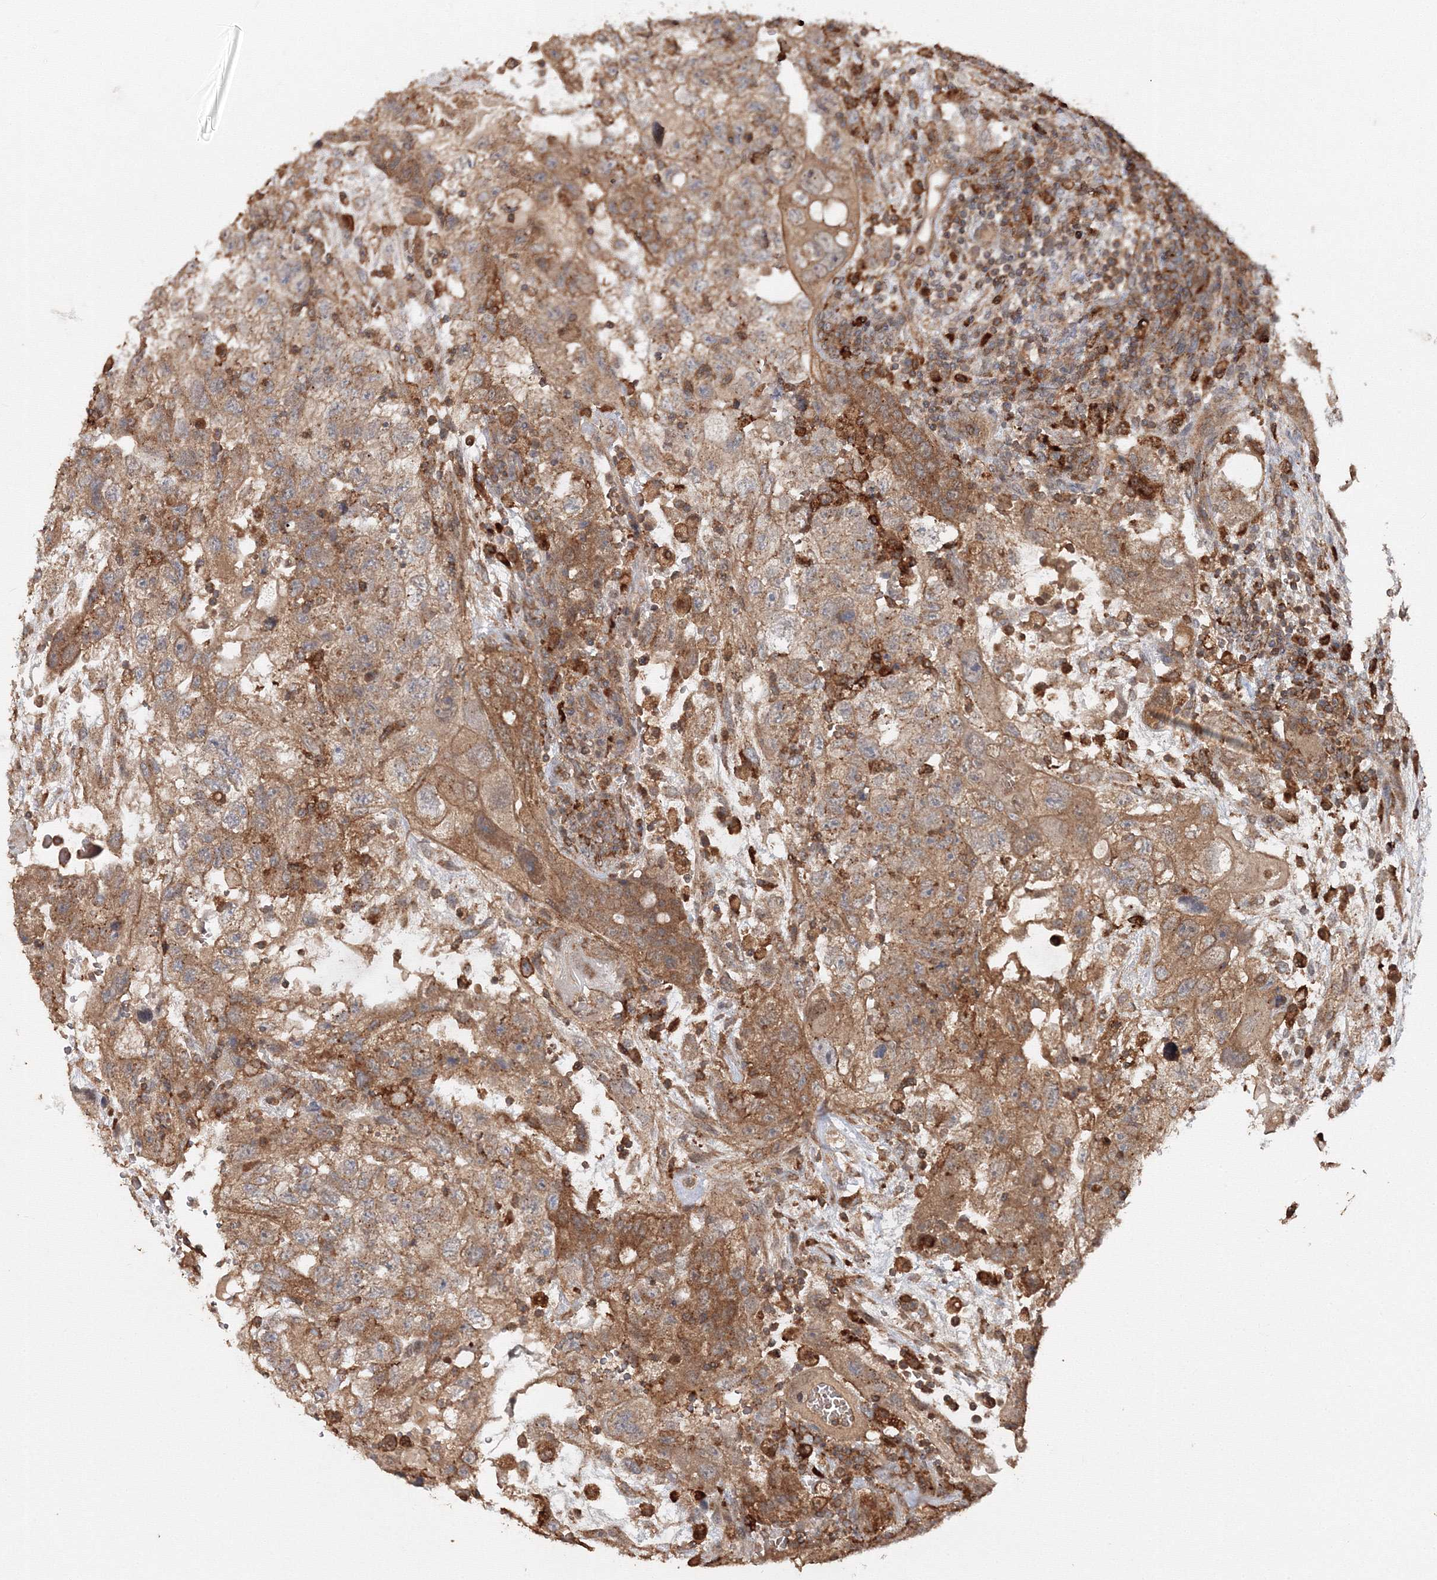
{"staining": {"intensity": "moderate", "quantity": ">75%", "location": "cytoplasmic/membranous"}, "tissue": "testis cancer", "cell_type": "Tumor cells", "image_type": "cancer", "snomed": [{"axis": "morphology", "description": "Carcinoma, Embryonal, NOS"}, {"axis": "topography", "description": "Testis"}], "caption": "Protein staining of embryonal carcinoma (testis) tissue displays moderate cytoplasmic/membranous staining in approximately >75% of tumor cells.", "gene": "DDO", "patient": {"sex": "male", "age": 36}}